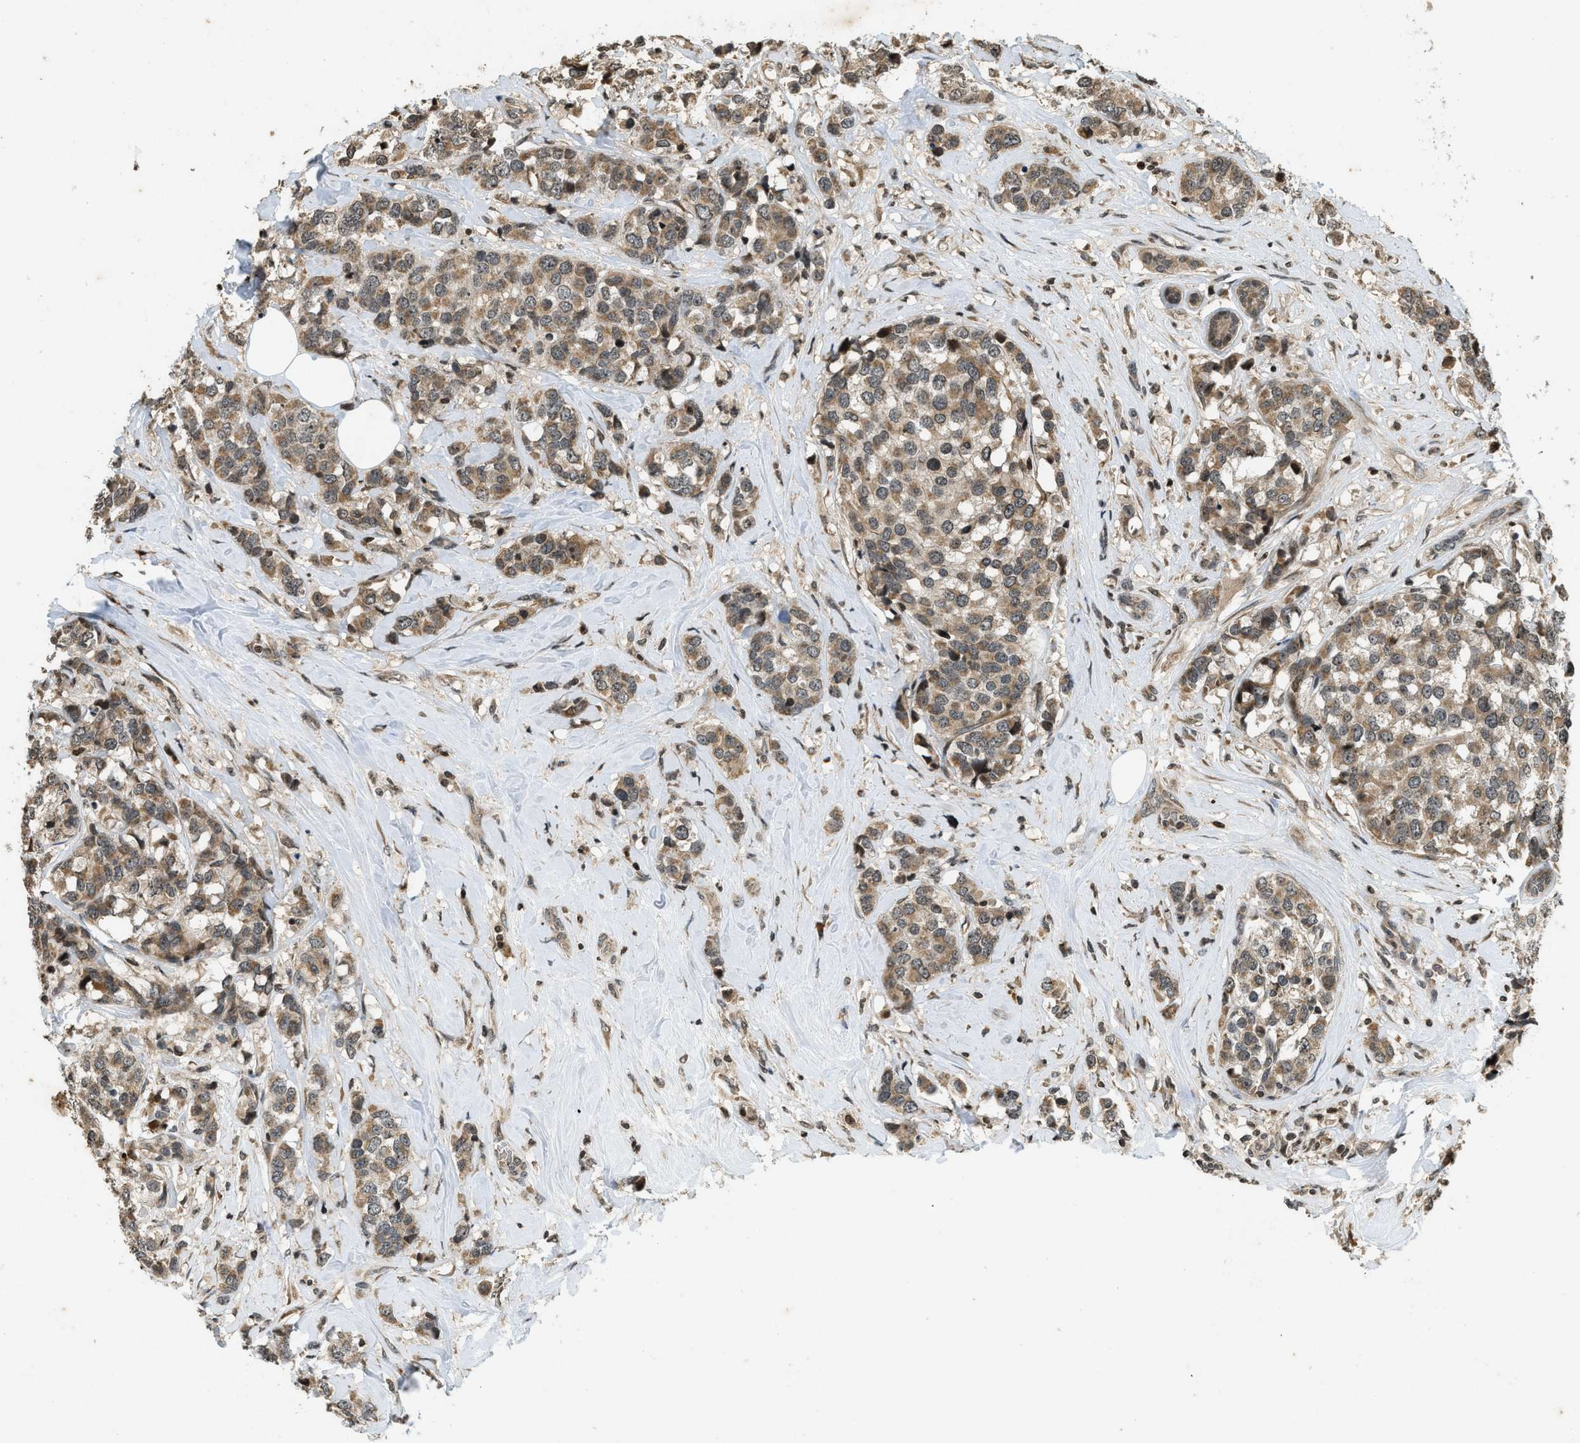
{"staining": {"intensity": "moderate", "quantity": ">75%", "location": "cytoplasmic/membranous,nuclear"}, "tissue": "breast cancer", "cell_type": "Tumor cells", "image_type": "cancer", "snomed": [{"axis": "morphology", "description": "Lobular carcinoma"}, {"axis": "topography", "description": "Breast"}], "caption": "Immunohistochemistry (IHC) of breast lobular carcinoma demonstrates medium levels of moderate cytoplasmic/membranous and nuclear positivity in approximately >75% of tumor cells.", "gene": "SIAH1", "patient": {"sex": "female", "age": 59}}